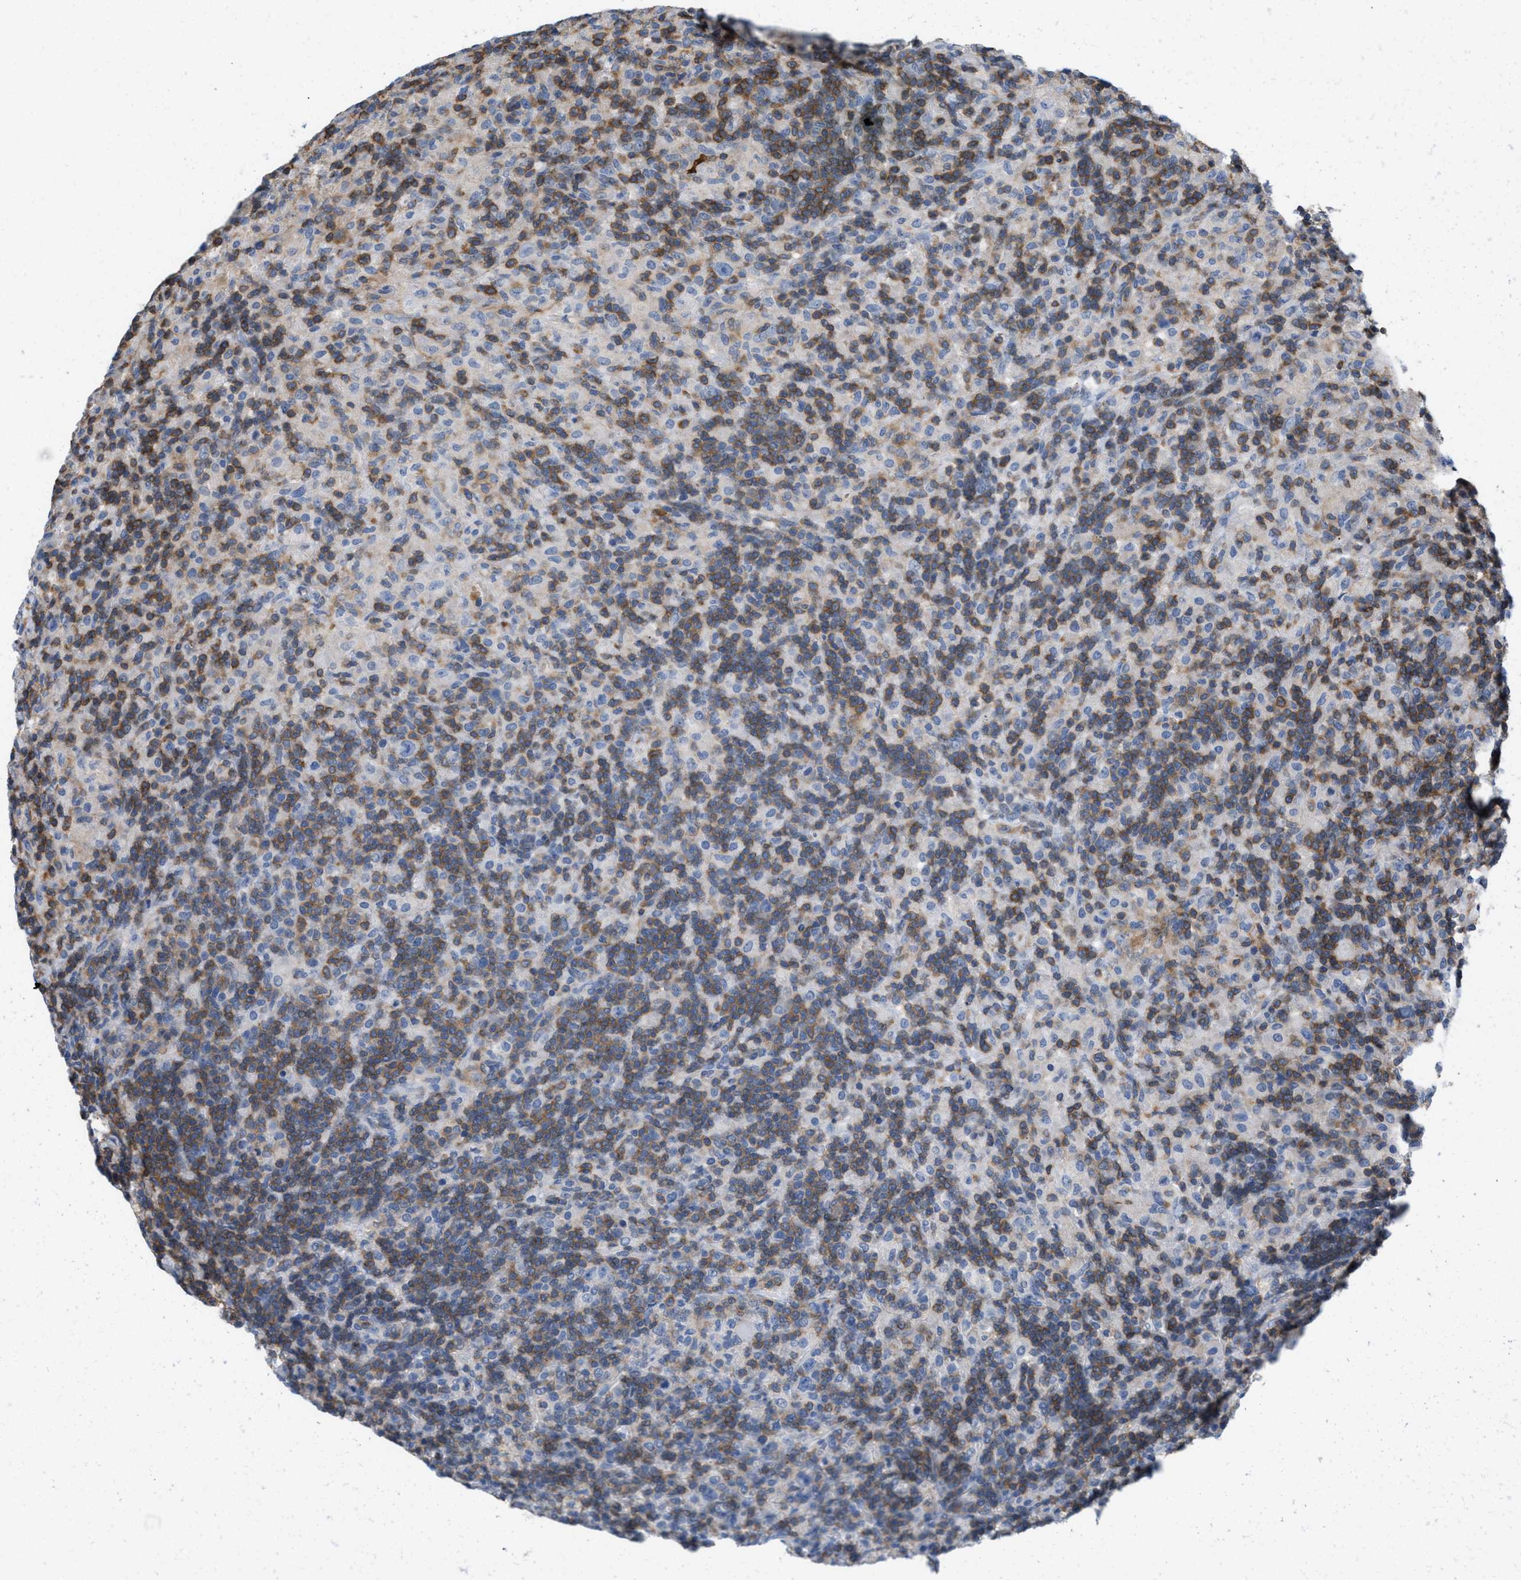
{"staining": {"intensity": "negative", "quantity": "none", "location": "none"}, "tissue": "lymphoma", "cell_type": "Tumor cells", "image_type": "cancer", "snomed": [{"axis": "morphology", "description": "Hodgkin's disease, NOS"}, {"axis": "topography", "description": "Lymph node"}], "caption": "Lymphoma stained for a protein using immunohistochemistry (IHC) reveals no staining tumor cells.", "gene": "IL16", "patient": {"sex": "male", "age": 70}}